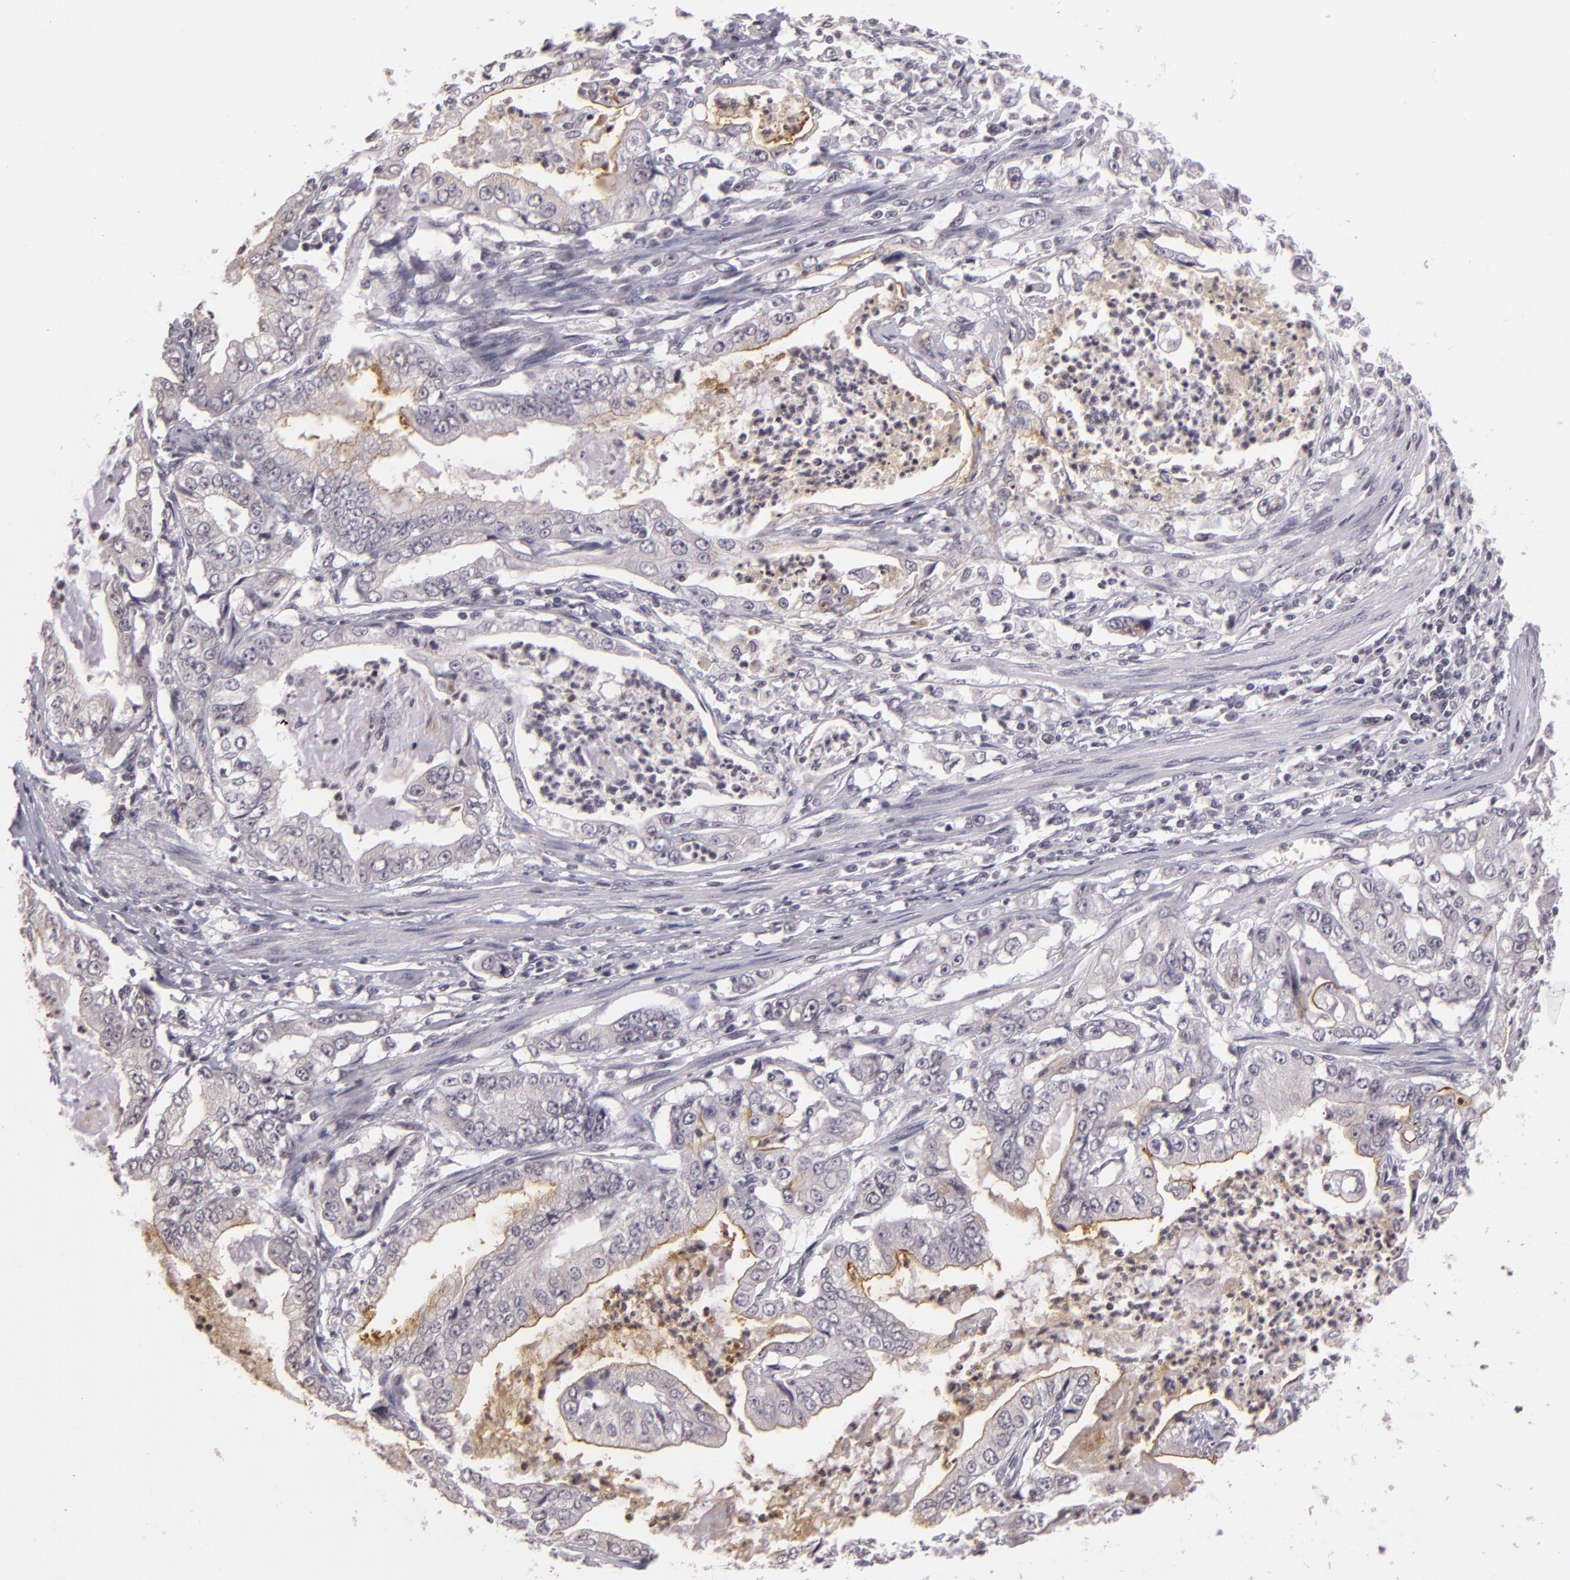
{"staining": {"intensity": "moderate", "quantity": "<25%", "location": "cytoplasmic/membranous"}, "tissue": "stomach cancer", "cell_type": "Tumor cells", "image_type": "cancer", "snomed": [{"axis": "morphology", "description": "Adenocarcinoma, NOS"}, {"axis": "topography", "description": "Pancreas"}, {"axis": "topography", "description": "Stomach, upper"}], "caption": "The micrograph displays a brown stain indicating the presence of a protein in the cytoplasmic/membranous of tumor cells in adenocarcinoma (stomach).", "gene": "MUC1", "patient": {"sex": "male", "age": 77}}